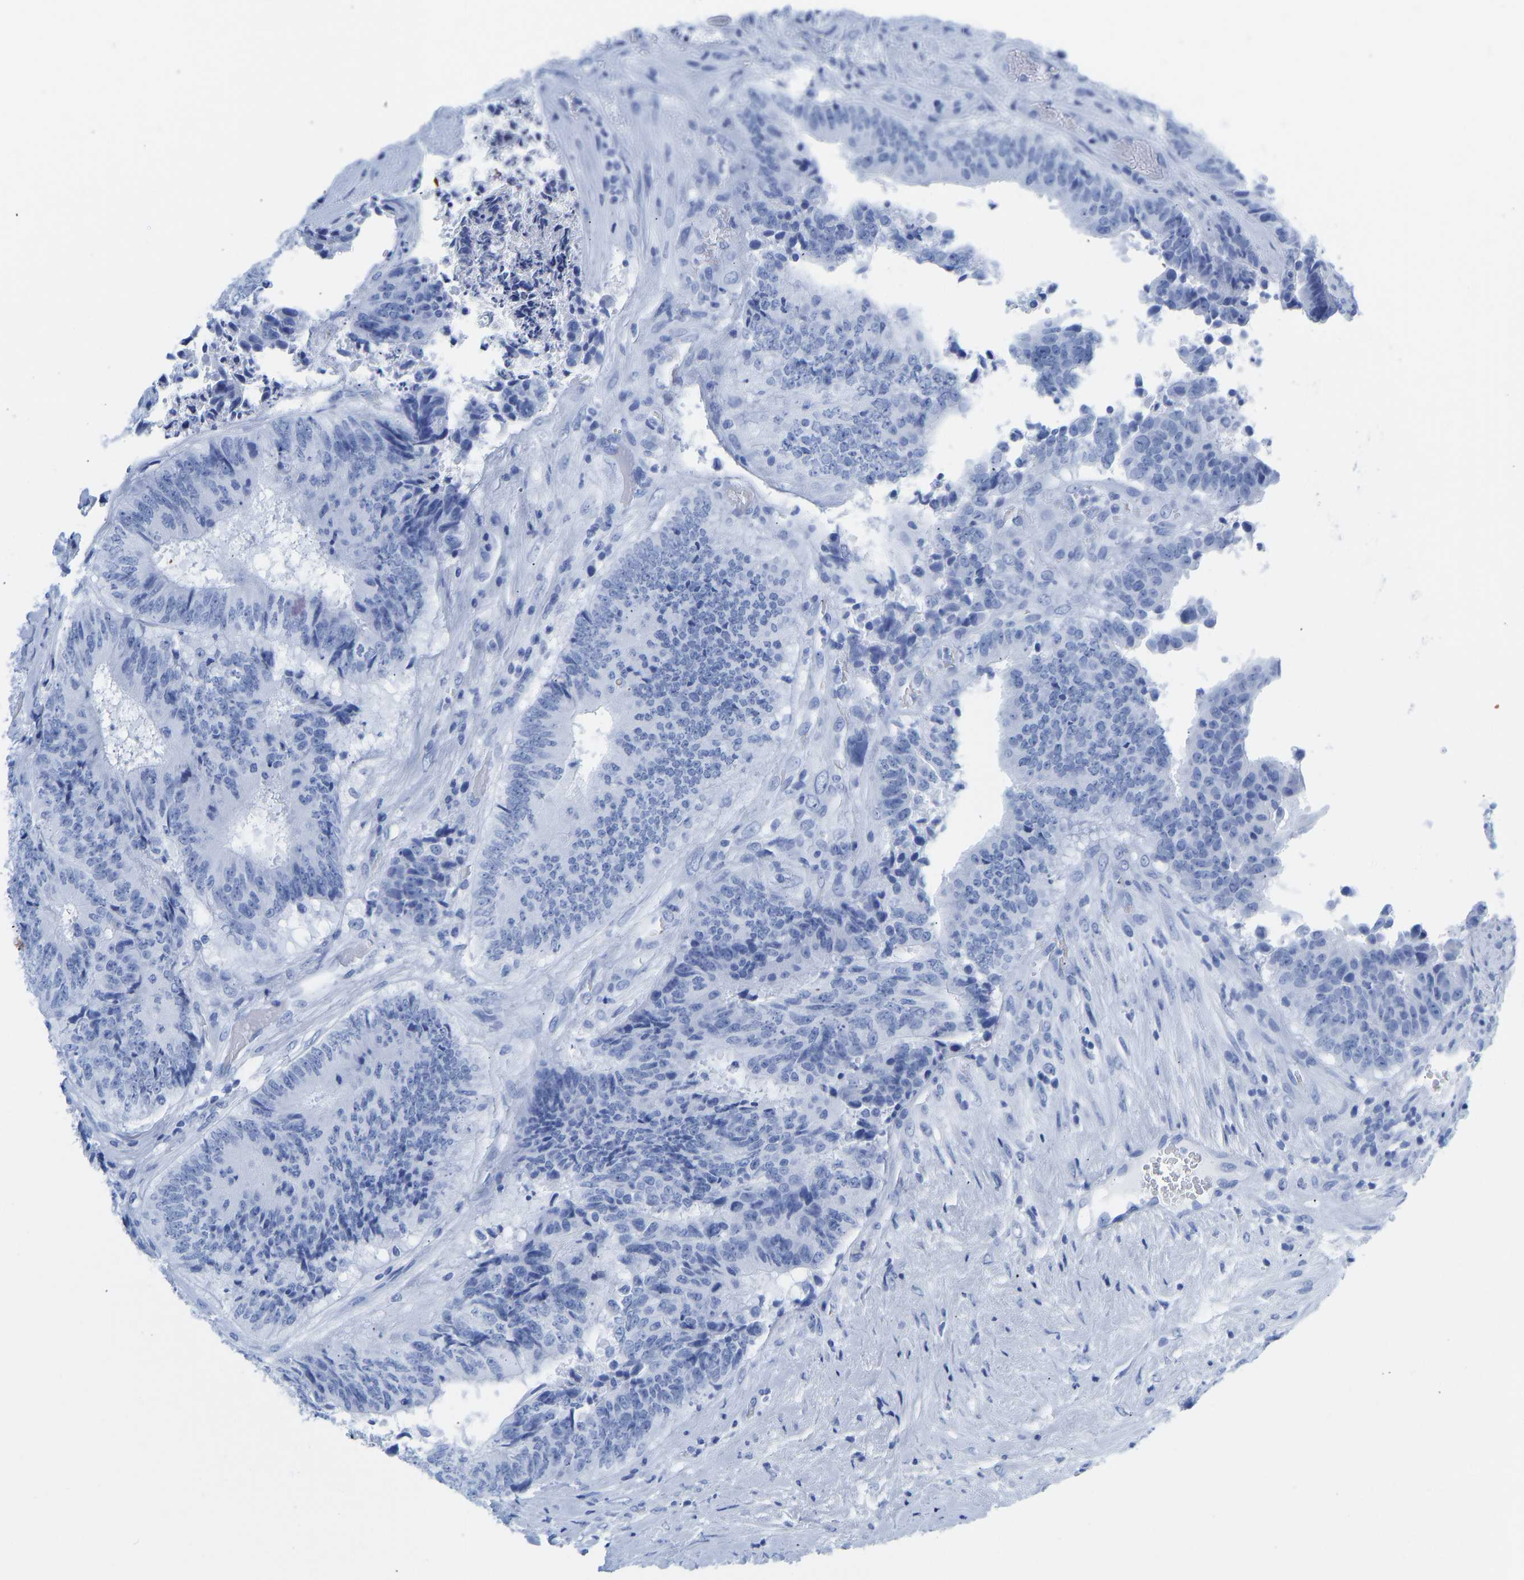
{"staining": {"intensity": "negative", "quantity": "none", "location": "none"}, "tissue": "colorectal cancer", "cell_type": "Tumor cells", "image_type": "cancer", "snomed": [{"axis": "morphology", "description": "Adenocarcinoma, NOS"}, {"axis": "topography", "description": "Rectum"}], "caption": "This is a image of IHC staining of adenocarcinoma (colorectal), which shows no positivity in tumor cells. The staining was performed using DAB (3,3'-diaminobenzidine) to visualize the protein expression in brown, while the nuclei were stained in blue with hematoxylin (Magnification: 20x).", "gene": "ELMO2", "patient": {"sex": "male", "age": 72}}